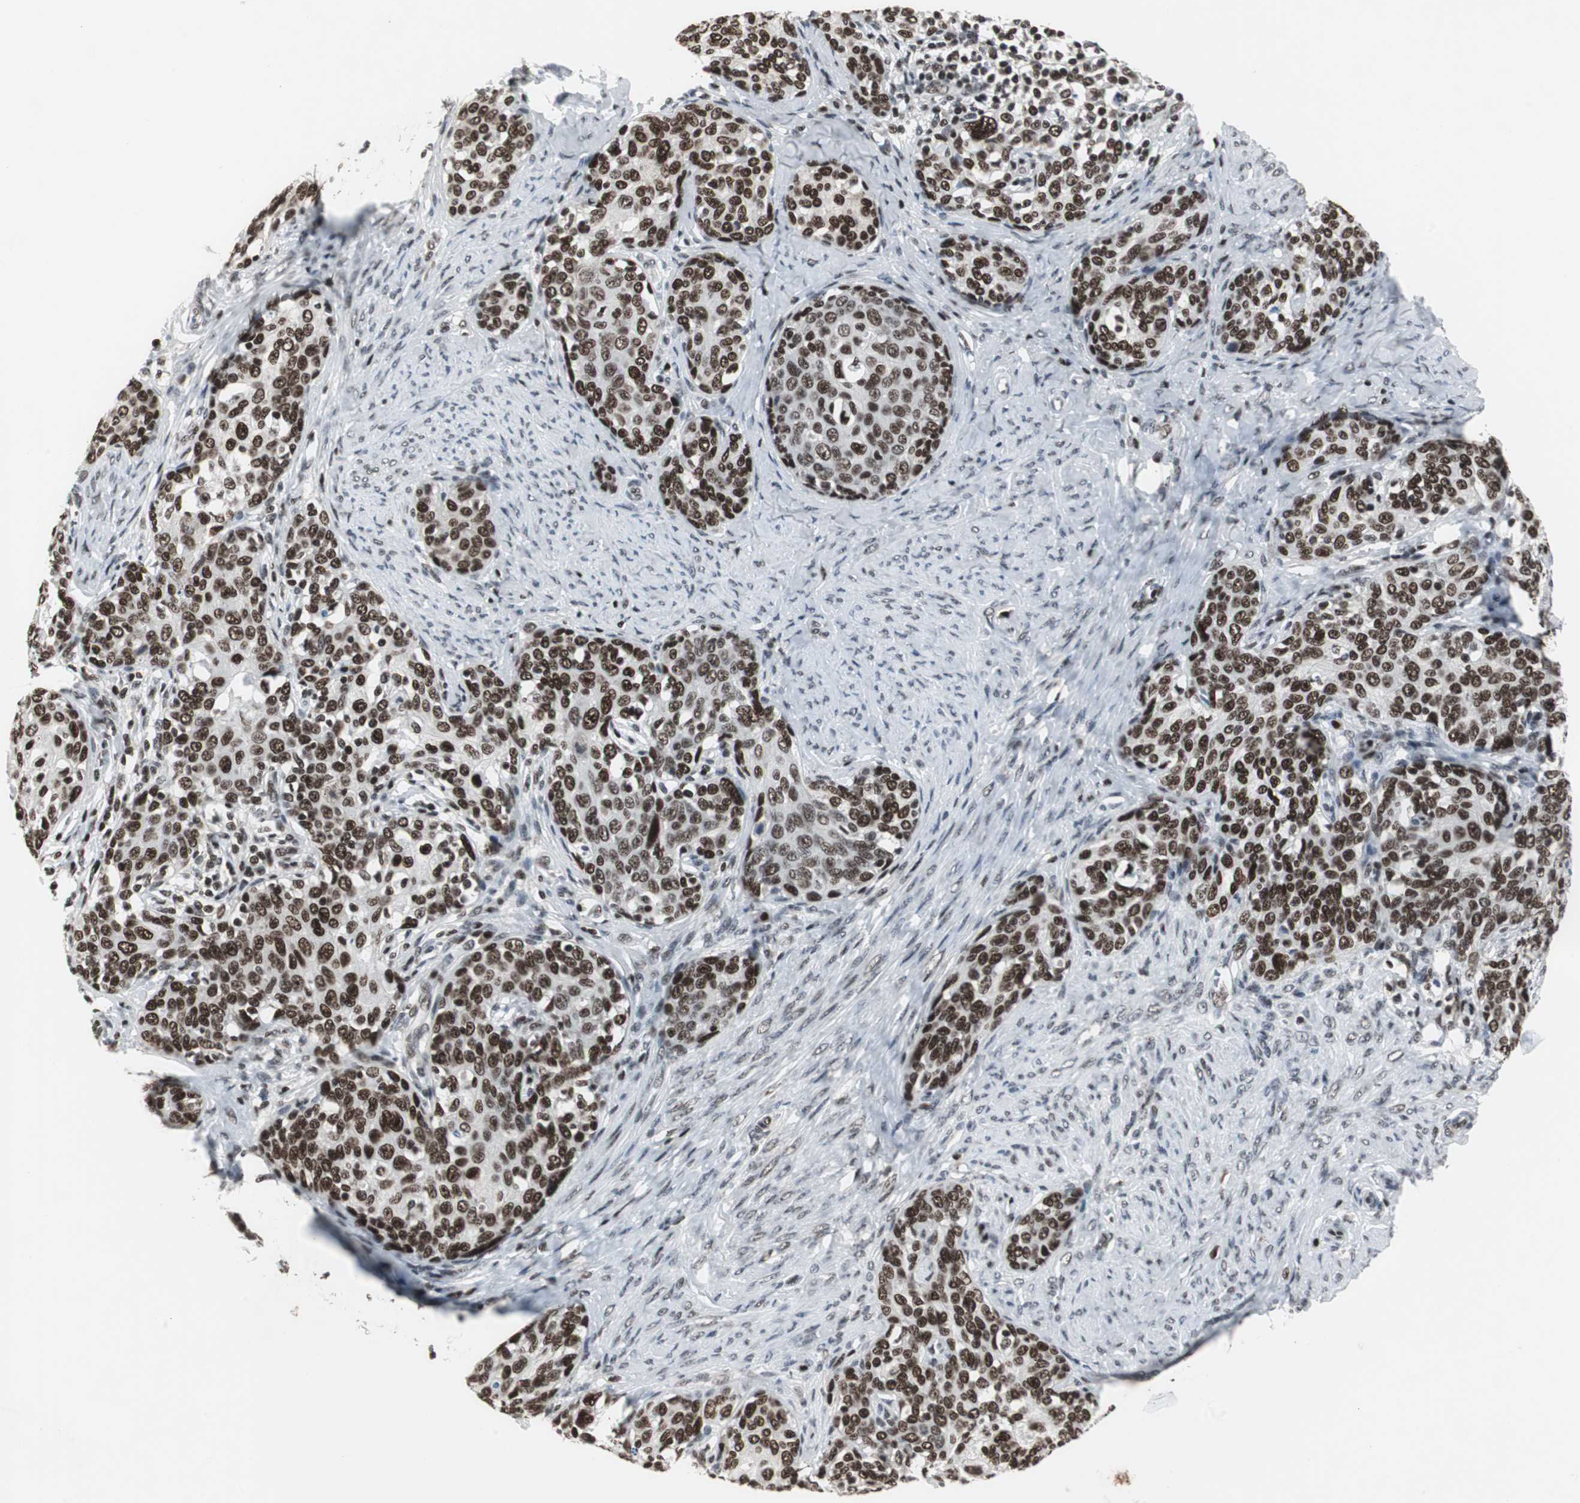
{"staining": {"intensity": "strong", "quantity": ">75%", "location": "nuclear"}, "tissue": "cervical cancer", "cell_type": "Tumor cells", "image_type": "cancer", "snomed": [{"axis": "morphology", "description": "Squamous cell carcinoma, NOS"}, {"axis": "morphology", "description": "Adenocarcinoma, NOS"}, {"axis": "topography", "description": "Cervix"}], "caption": "Human squamous cell carcinoma (cervical) stained with a brown dye reveals strong nuclear positive positivity in approximately >75% of tumor cells.", "gene": "RAD9A", "patient": {"sex": "female", "age": 52}}